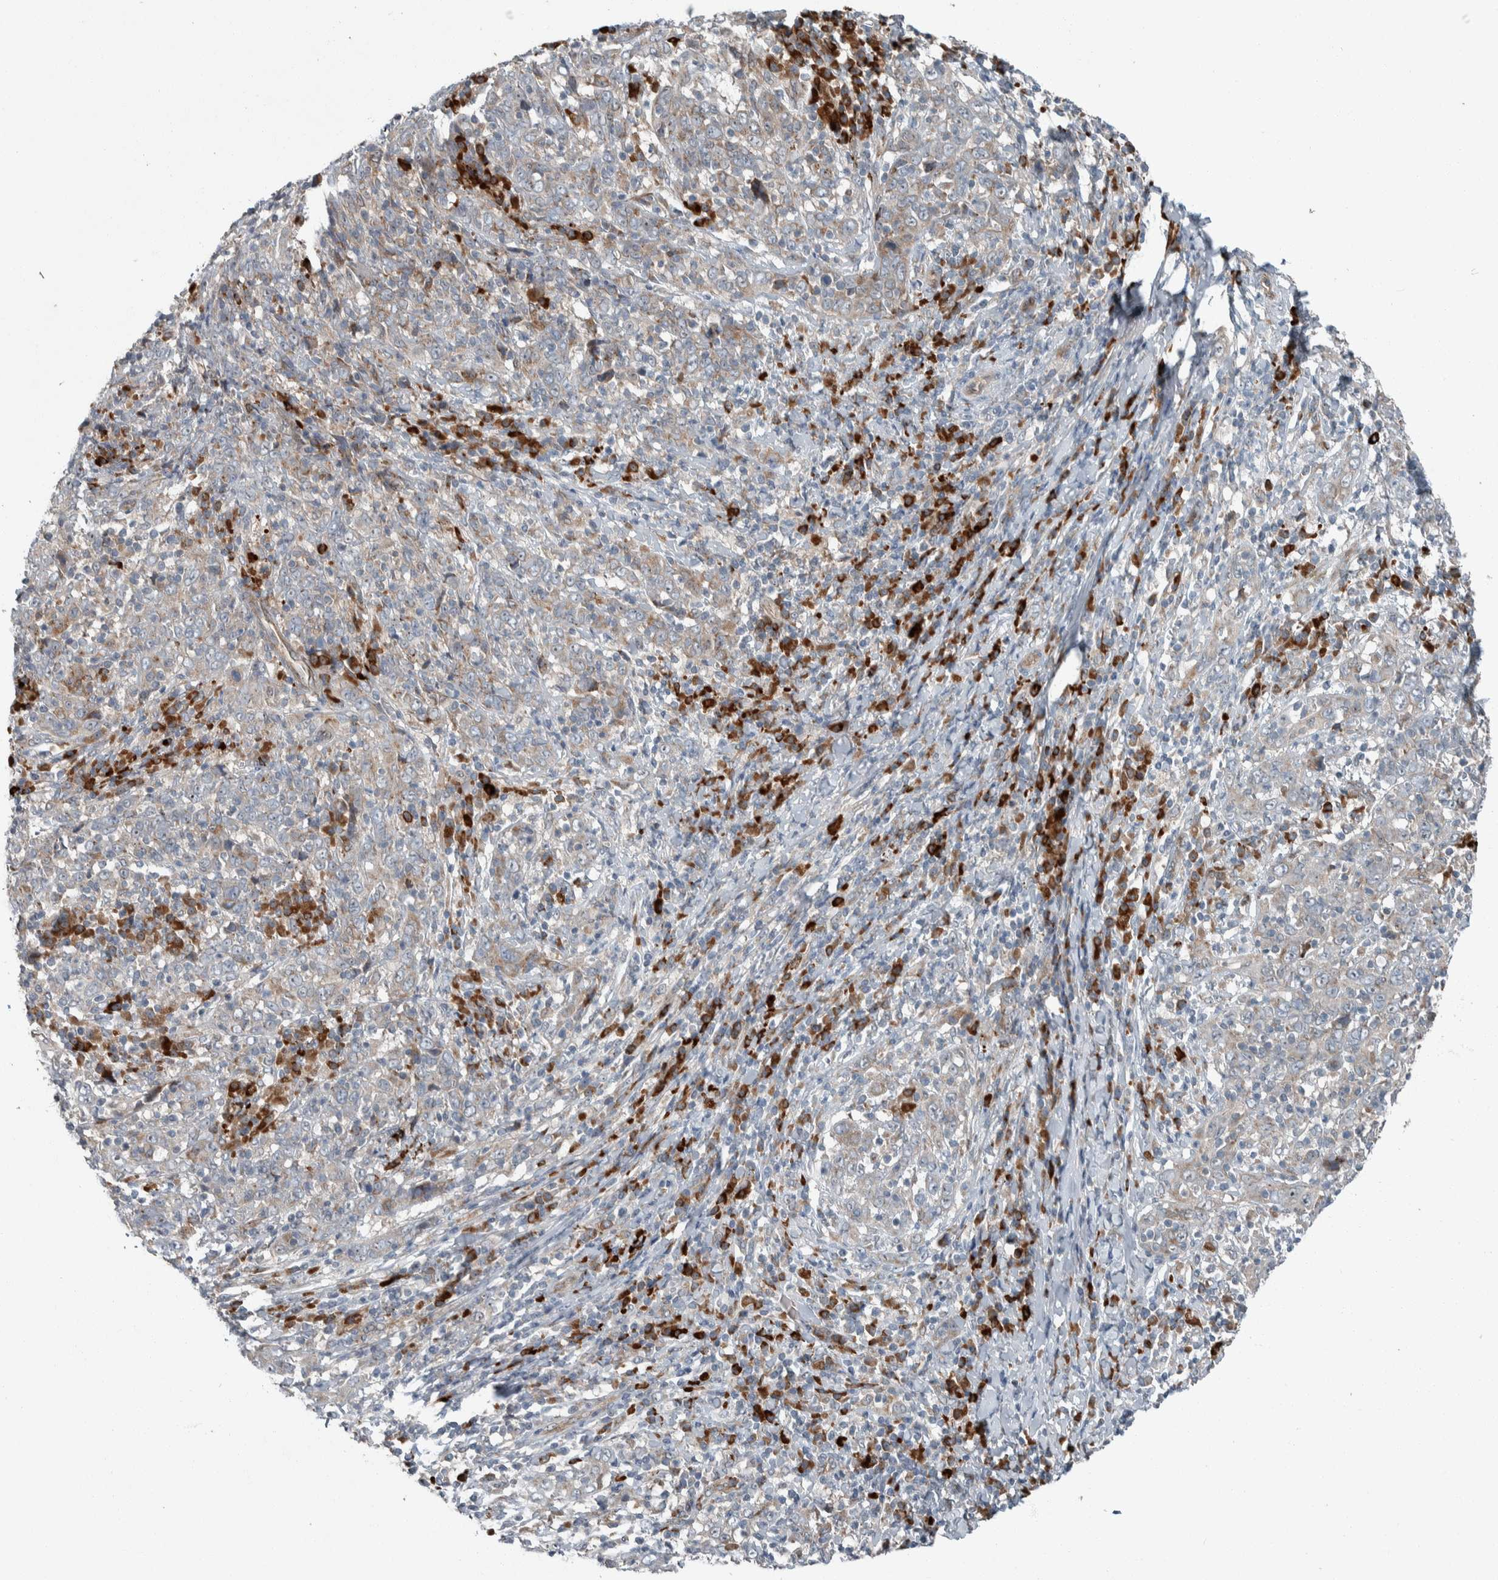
{"staining": {"intensity": "negative", "quantity": "none", "location": "none"}, "tissue": "cervical cancer", "cell_type": "Tumor cells", "image_type": "cancer", "snomed": [{"axis": "morphology", "description": "Squamous cell carcinoma, NOS"}, {"axis": "topography", "description": "Cervix"}], "caption": "This photomicrograph is of cervical cancer (squamous cell carcinoma) stained with immunohistochemistry to label a protein in brown with the nuclei are counter-stained blue. There is no staining in tumor cells. The staining was performed using DAB (3,3'-diaminobenzidine) to visualize the protein expression in brown, while the nuclei were stained in blue with hematoxylin (Magnification: 20x).", "gene": "USP25", "patient": {"sex": "female", "age": 46}}